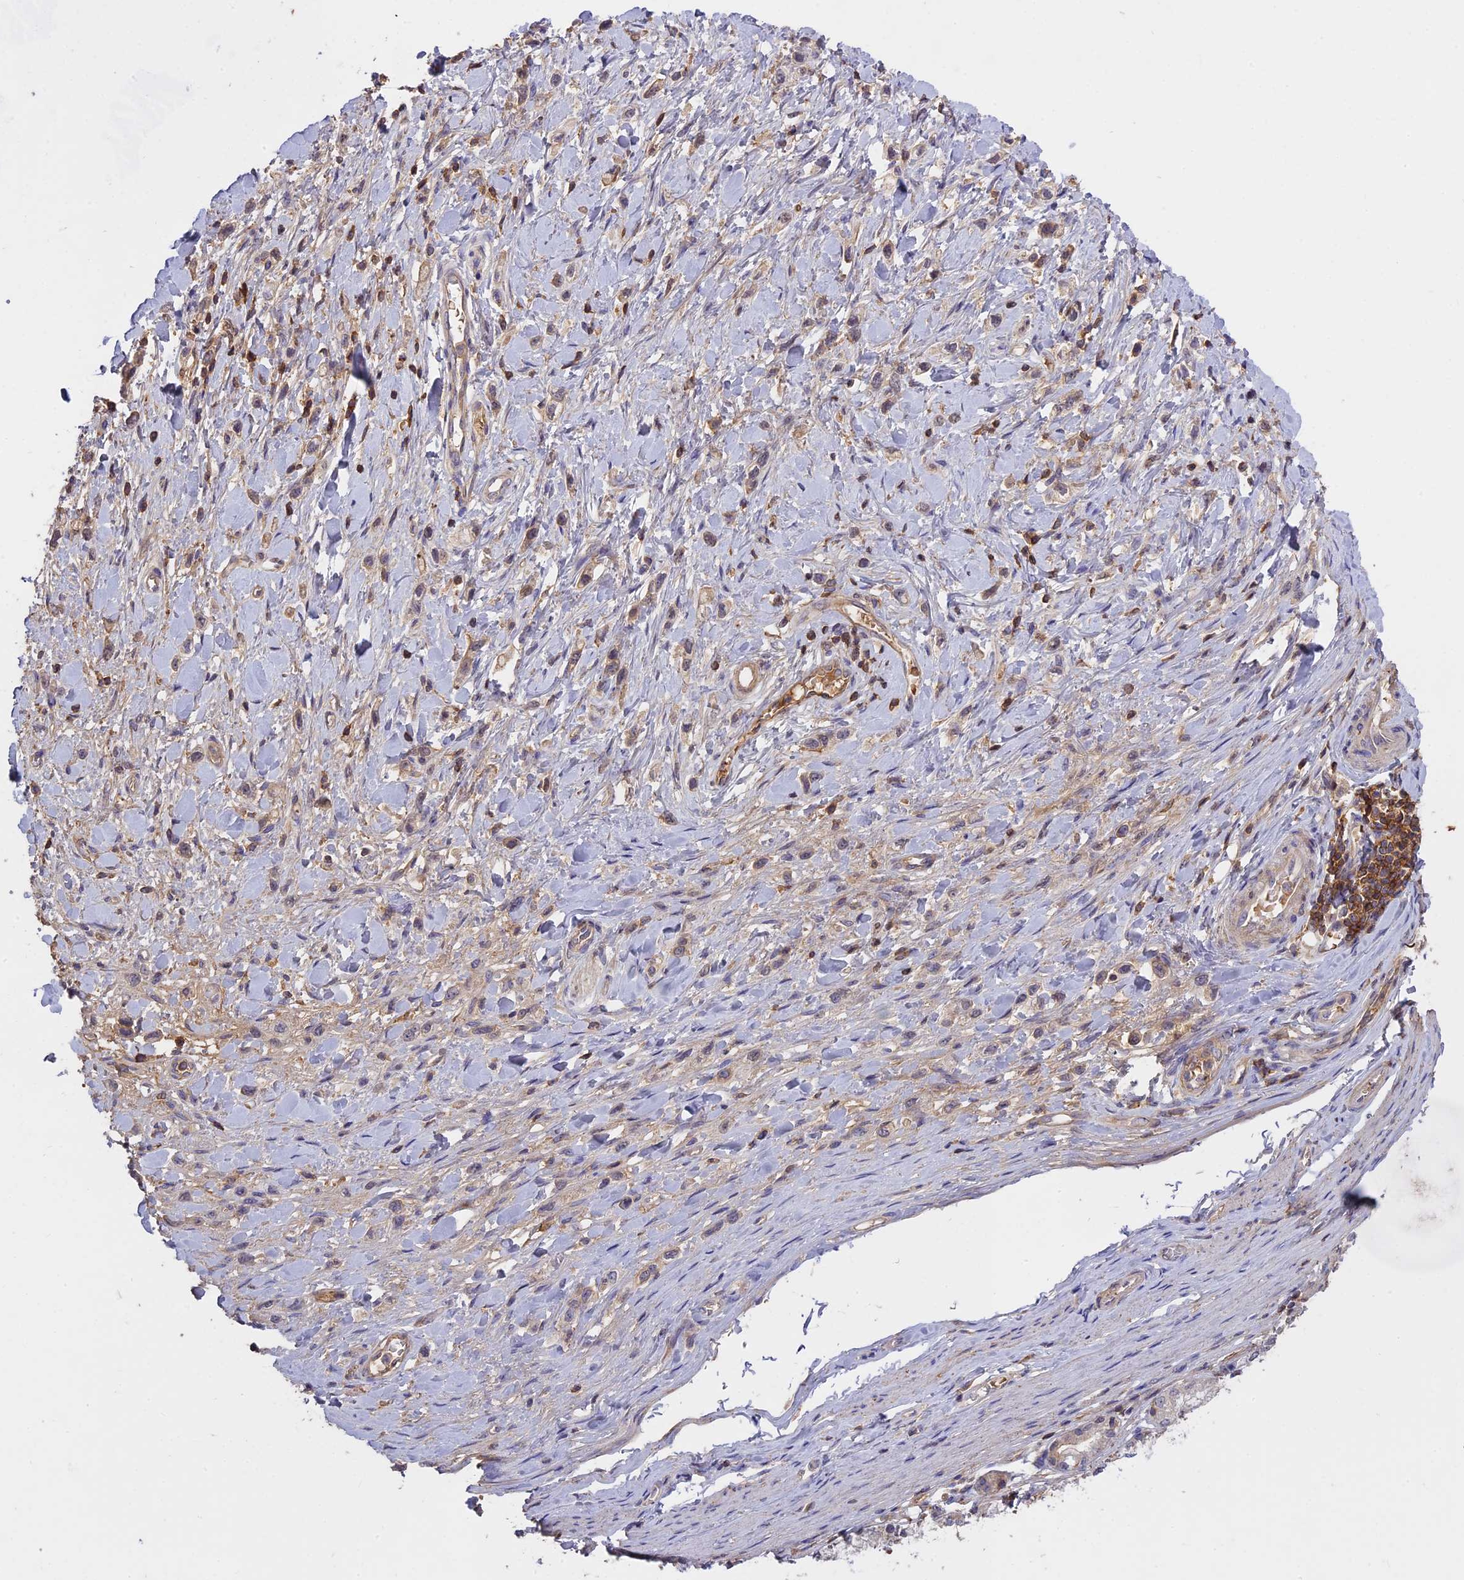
{"staining": {"intensity": "weak", "quantity": "<25%", "location": "cytoplasmic/membranous"}, "tissue": "stomach cancer", "cell_type": "Tumor cells", "image_type": "cancer", "snomed": [{"axis": "morphology", "description": "Adenocarcinoma, NOS"}, {"axis": "topography", "description": "Stomach"}], "caption": "Tumor cells show no significant protein positivity in adenocarcinoma (stomach). The staining was performed using DAB to visualize the protein expression in brown, while the nuclei were stained in blue with hematoxylin (Magnification: 20x).", "gene": "CFAP119", "patient": {"sex": "female", "age": 65}}